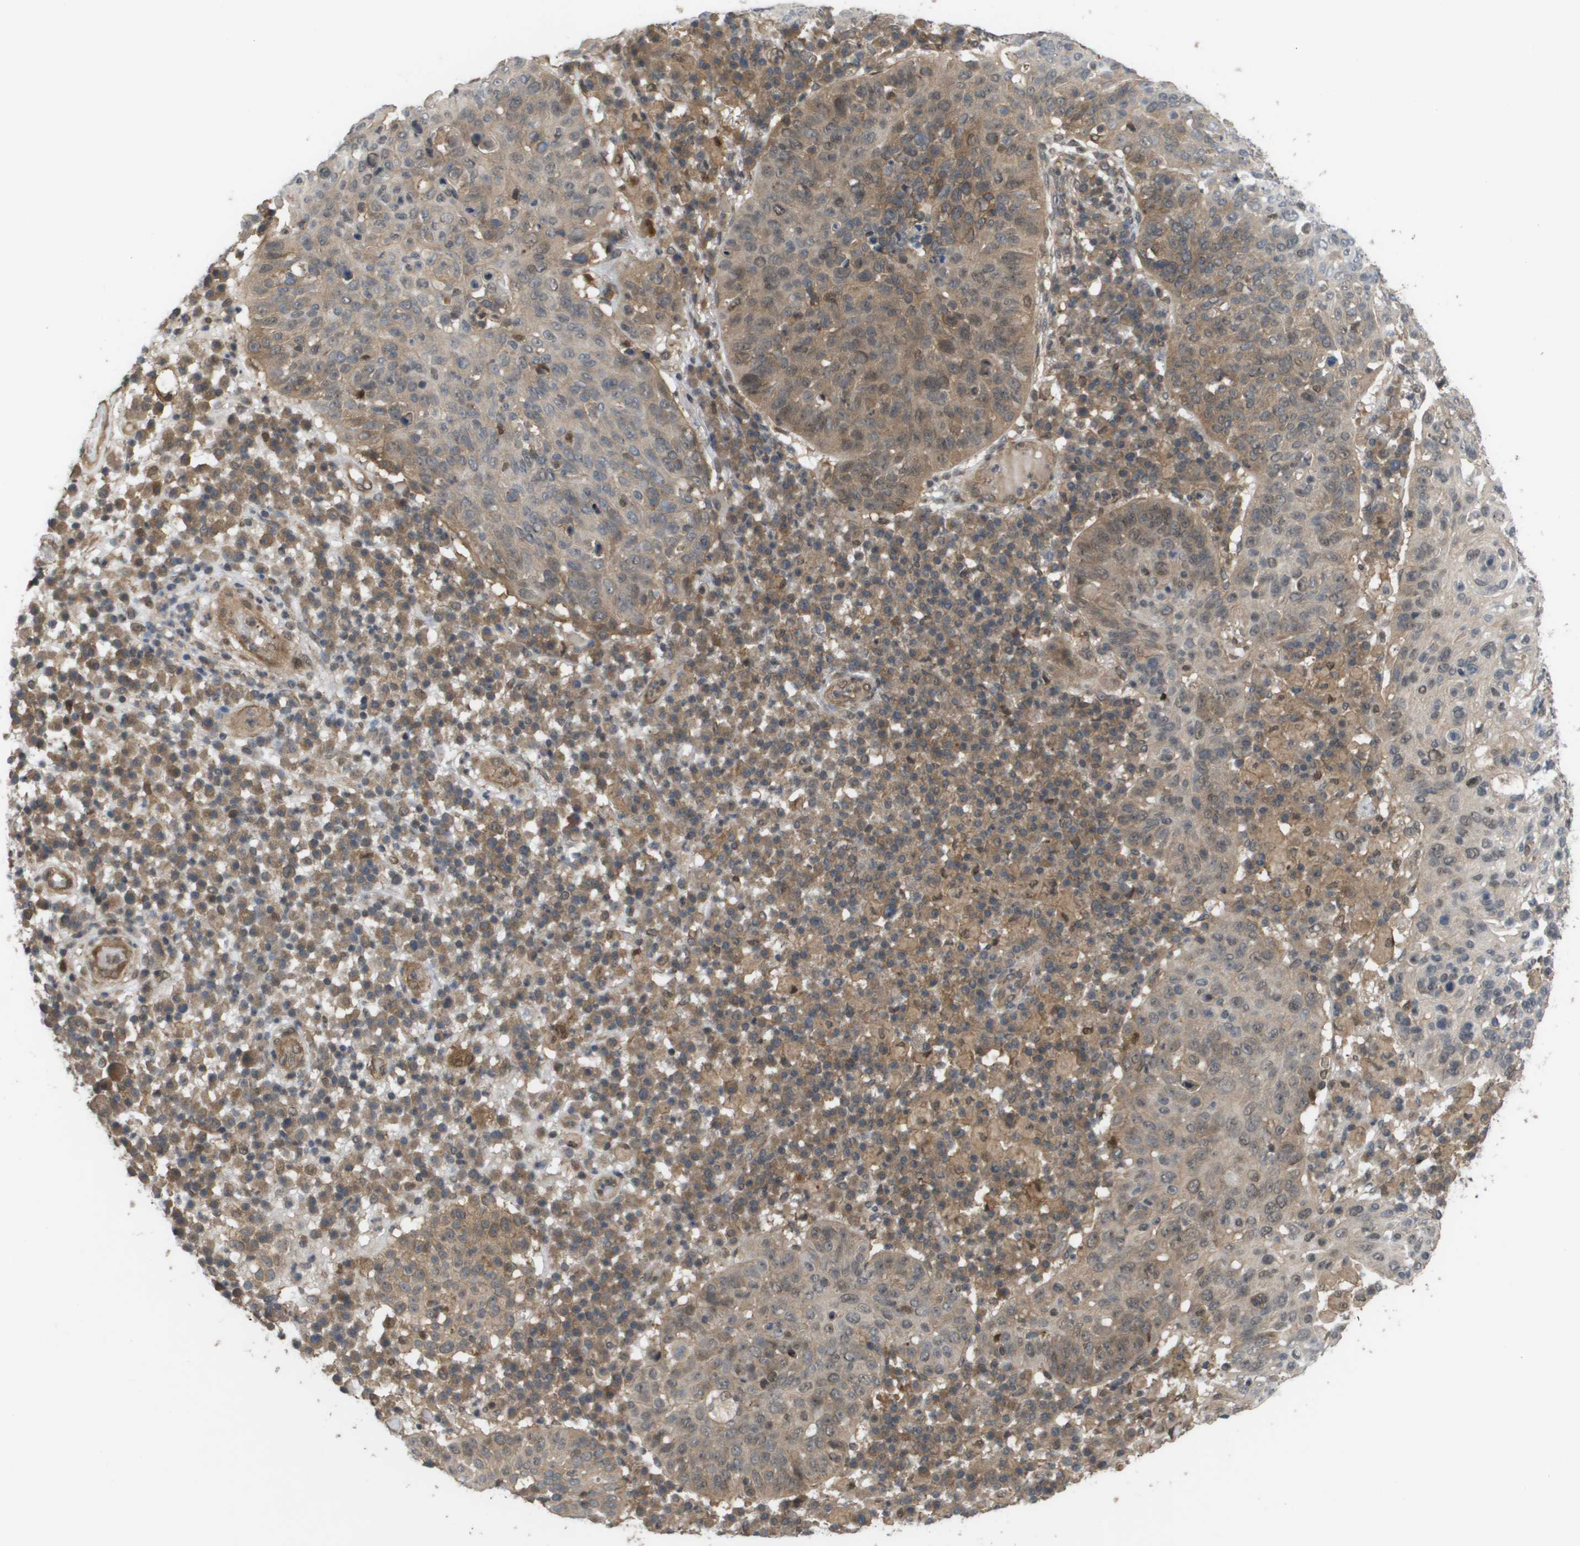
{"staining": {"intensity": "weak", "quantity": "25%-75%", "location": "cytoplasmic/membranous"}, "tissue": "skin cancer", "cell_type": "Tumor cells", "image_type": "cancer", "snomed": [{"axis": "morphology", "description": "Squamous cell carcinoma in situ, NOS"}, {"axis": "morphology", "description": "Squamous cell carcinoma, NOS"}, {"axis": "topography", "description": "Skin"}], "caption": "High-power microscopy captured an IHC image of skin squamous cell carcinoma in situ, revealing weak cytoplasmic/membranous positivity in about 25%-75% of tumor cells. (DAB (3,3'-diaminobenzidine) IHC, brown staining for protein, blue staining for nuclei).", "gene": "CTPS2", "patient": {"sex": "male", "age": 93}}